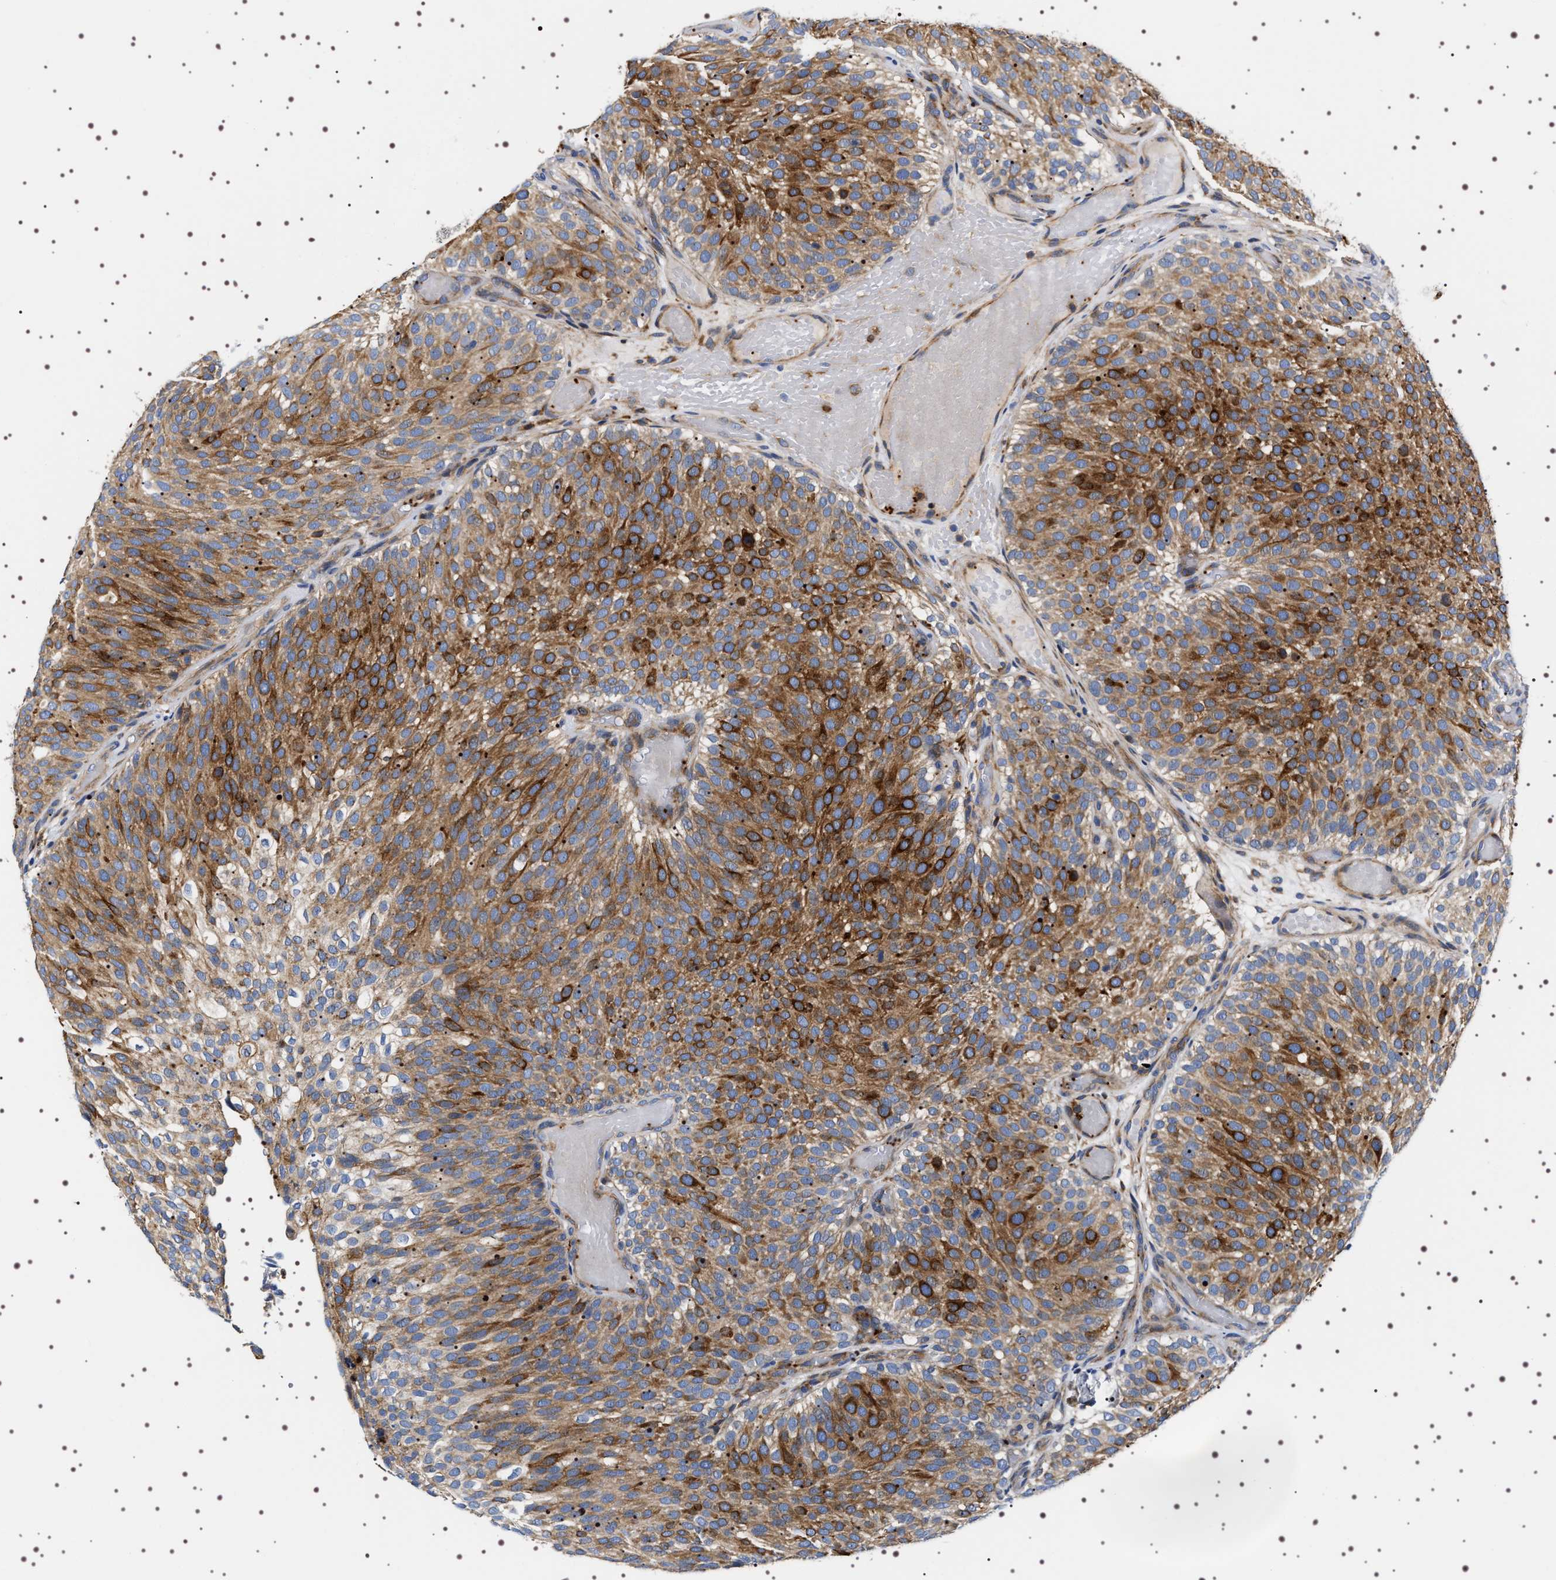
{"staining": {"intensity": "strong", "quantity": ">75%", "location": "cytoplasmic/membranous"}, "tissue": "urothelial cancer", "cell_type": "Tumor cells", "image_type": "cancer", "snomed": [{"axis": "morphology", "description": "Urothelial carcinoma, Low grade"}, {"axis": "topography", "description": "Urinary bladder"}], "caption": "Urothelial carcinoma (low-grade) was stained to show a protein in brown. There is high levels of strong cytoplasmic/membranous positivity in about >75% of tumor cells.", "gene": "SQLE", "patient": {"sex": "male", "age": 78}}